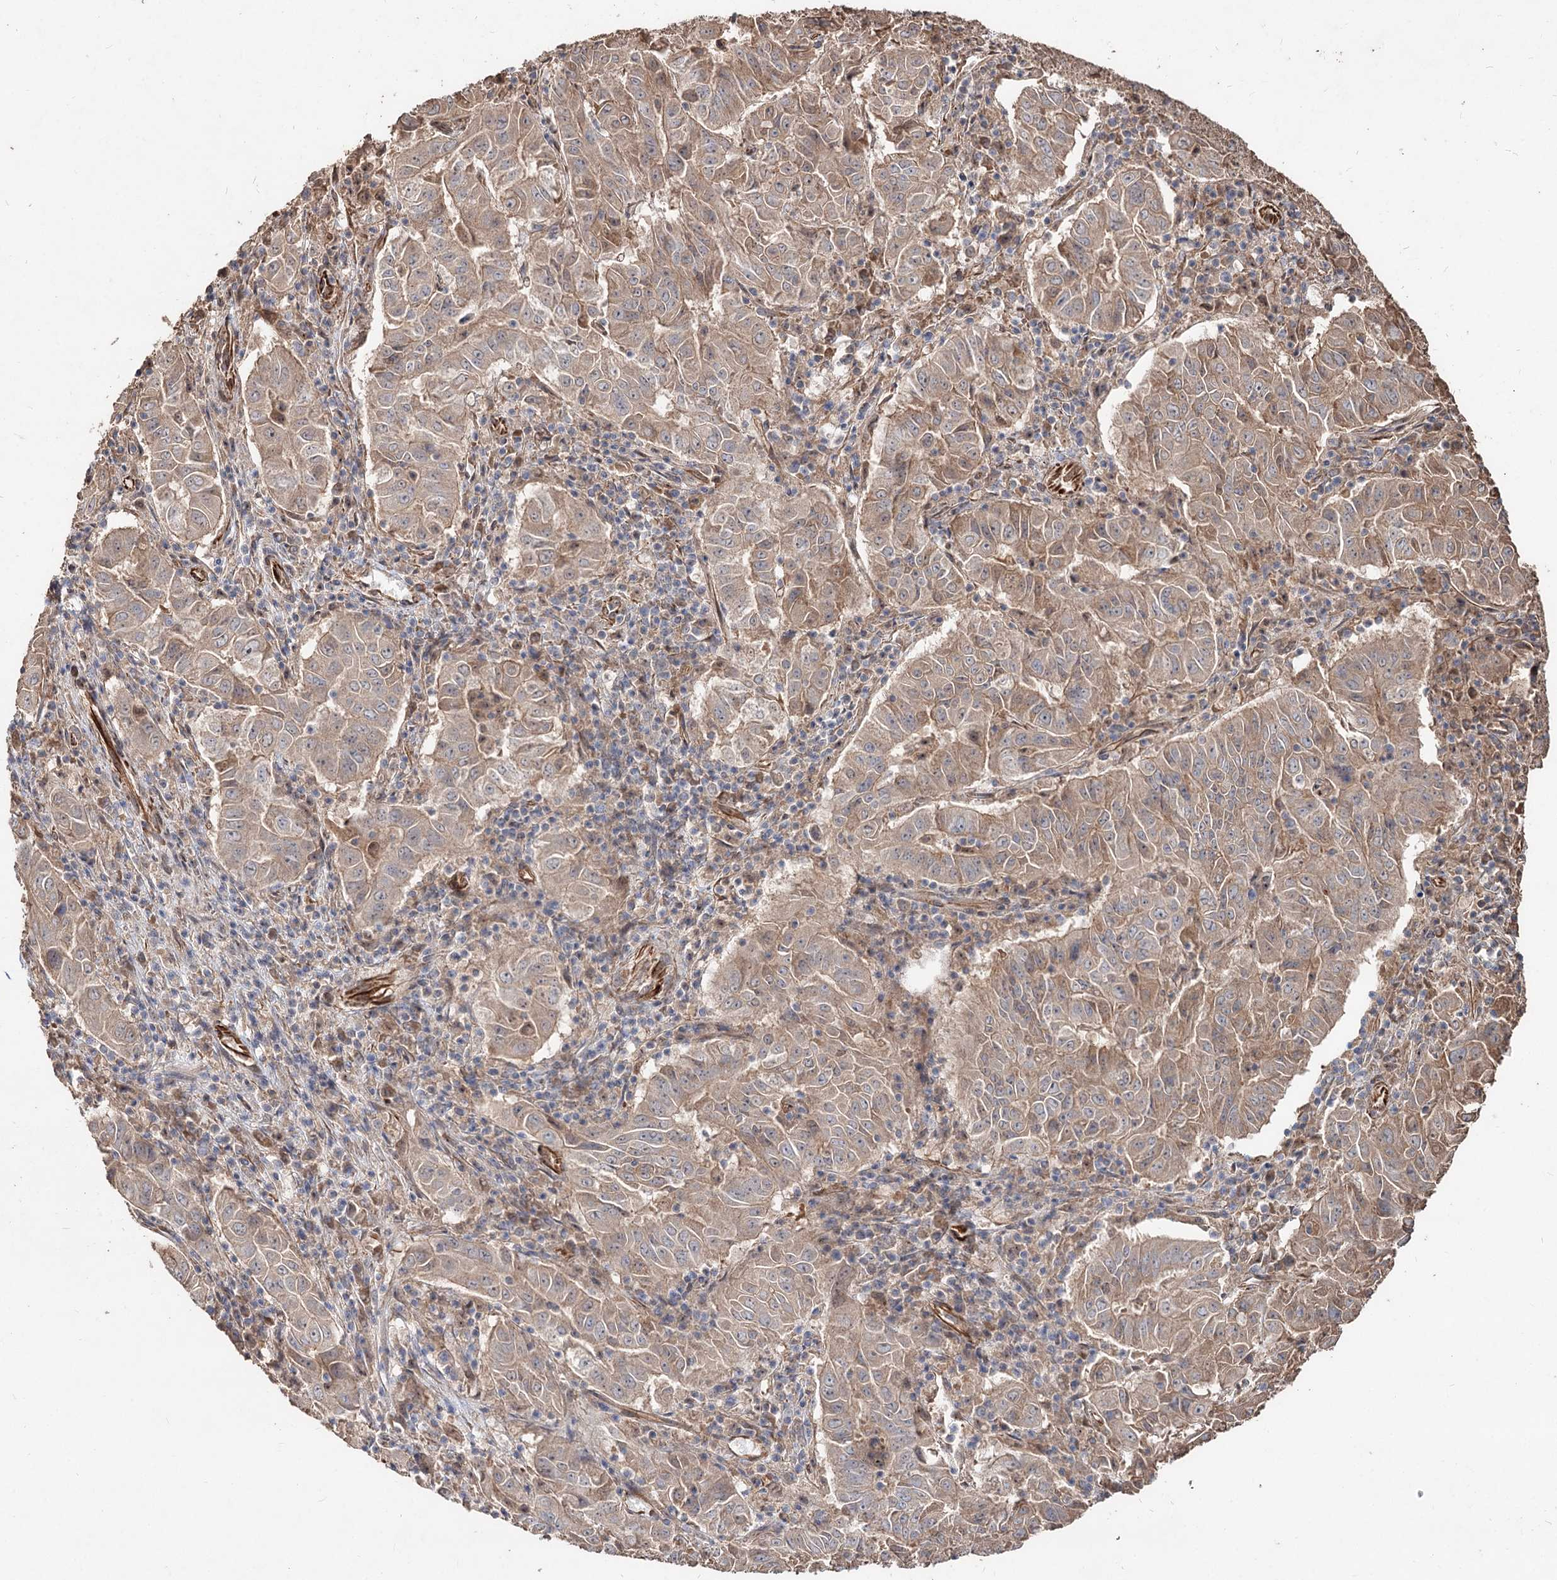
{"staining": {"intensity": "weak", "quantity": "25%-75%", "location": "cytoplasmic/membranous"}, "tissue": "pancreatic cancer", "cell_type": "Tumor cells", "image_type": "cancer", "snomed": [{"axis": "morphology", "description": "Adenocarcinoma, NOS"}, {"axis": "topography", "description": "Pancreas"}], "caption": "This micrograph shows immunohistochemistry staining of pancreatic cancer (adenocarcinoma), with low weak cytoplasmic/membranous positivity in about 25%-75% of tumor cells.", "gene": "SPART", "patient": {"sex": "male", "age": 63}}